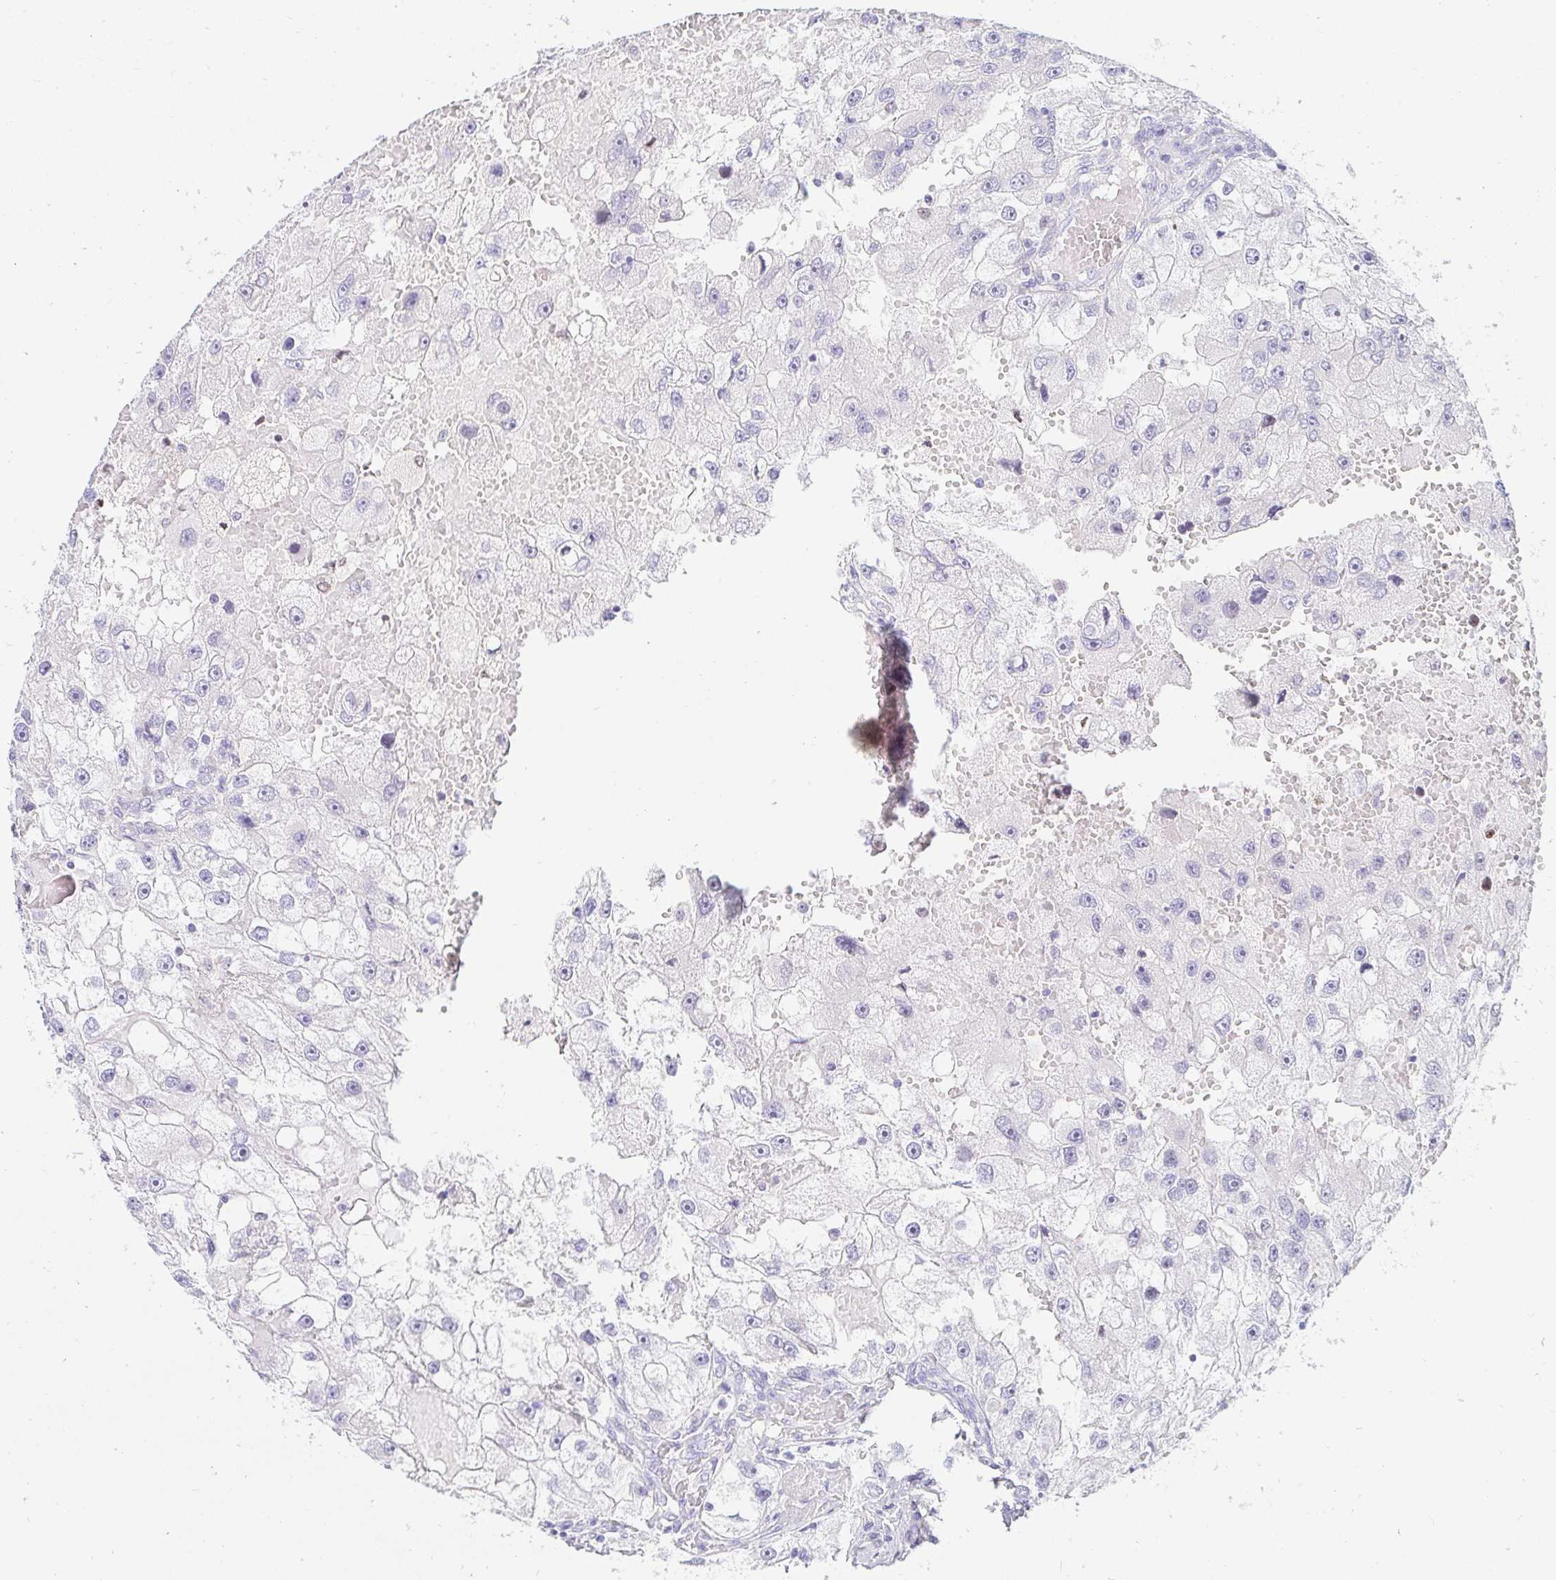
{"staining": {"intensity": "negative", "quantity": "none", "location": "none"}, "tissue": "renal cancer", "cell_type": "Tumor cells", "image_type": "cancer", "snomed": [{"axis": "morphology", "description": "Adenocarcinoma, NOS"}, {"axis": "topography", "description": "Kidney"}], "caption": "Immunohistochemistry (IHC) of human renal cancer (adenocarcinoma) exhibits no positivity in tumor cells.", "gene": "CAPSL", "patient": {"sex": "male", "age": 63}}